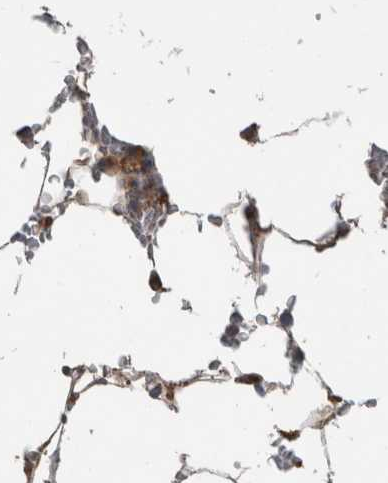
{"staining": {"intensity": "moderate", "quantity": "25%-75%", "location": "cytoplasmic/membranous"}, "tissue": "bone marrow", "cell_type": "Hematopoietic cells", "image_type": "normal", "snomed": [{"axis": "morphology", "description": "Normal tissue, NOS"}, {"axis": "topography", "description": "Bone marrow"}], "caption": "Immunohistochemical staining of benign bone marrow reveals moderate cytoplasmic/membranous protein positivity in about 25%-75% of hematopoietic cells.", "gene": "ADGRL3", "patient": {"sex": "male", "age": 70}}